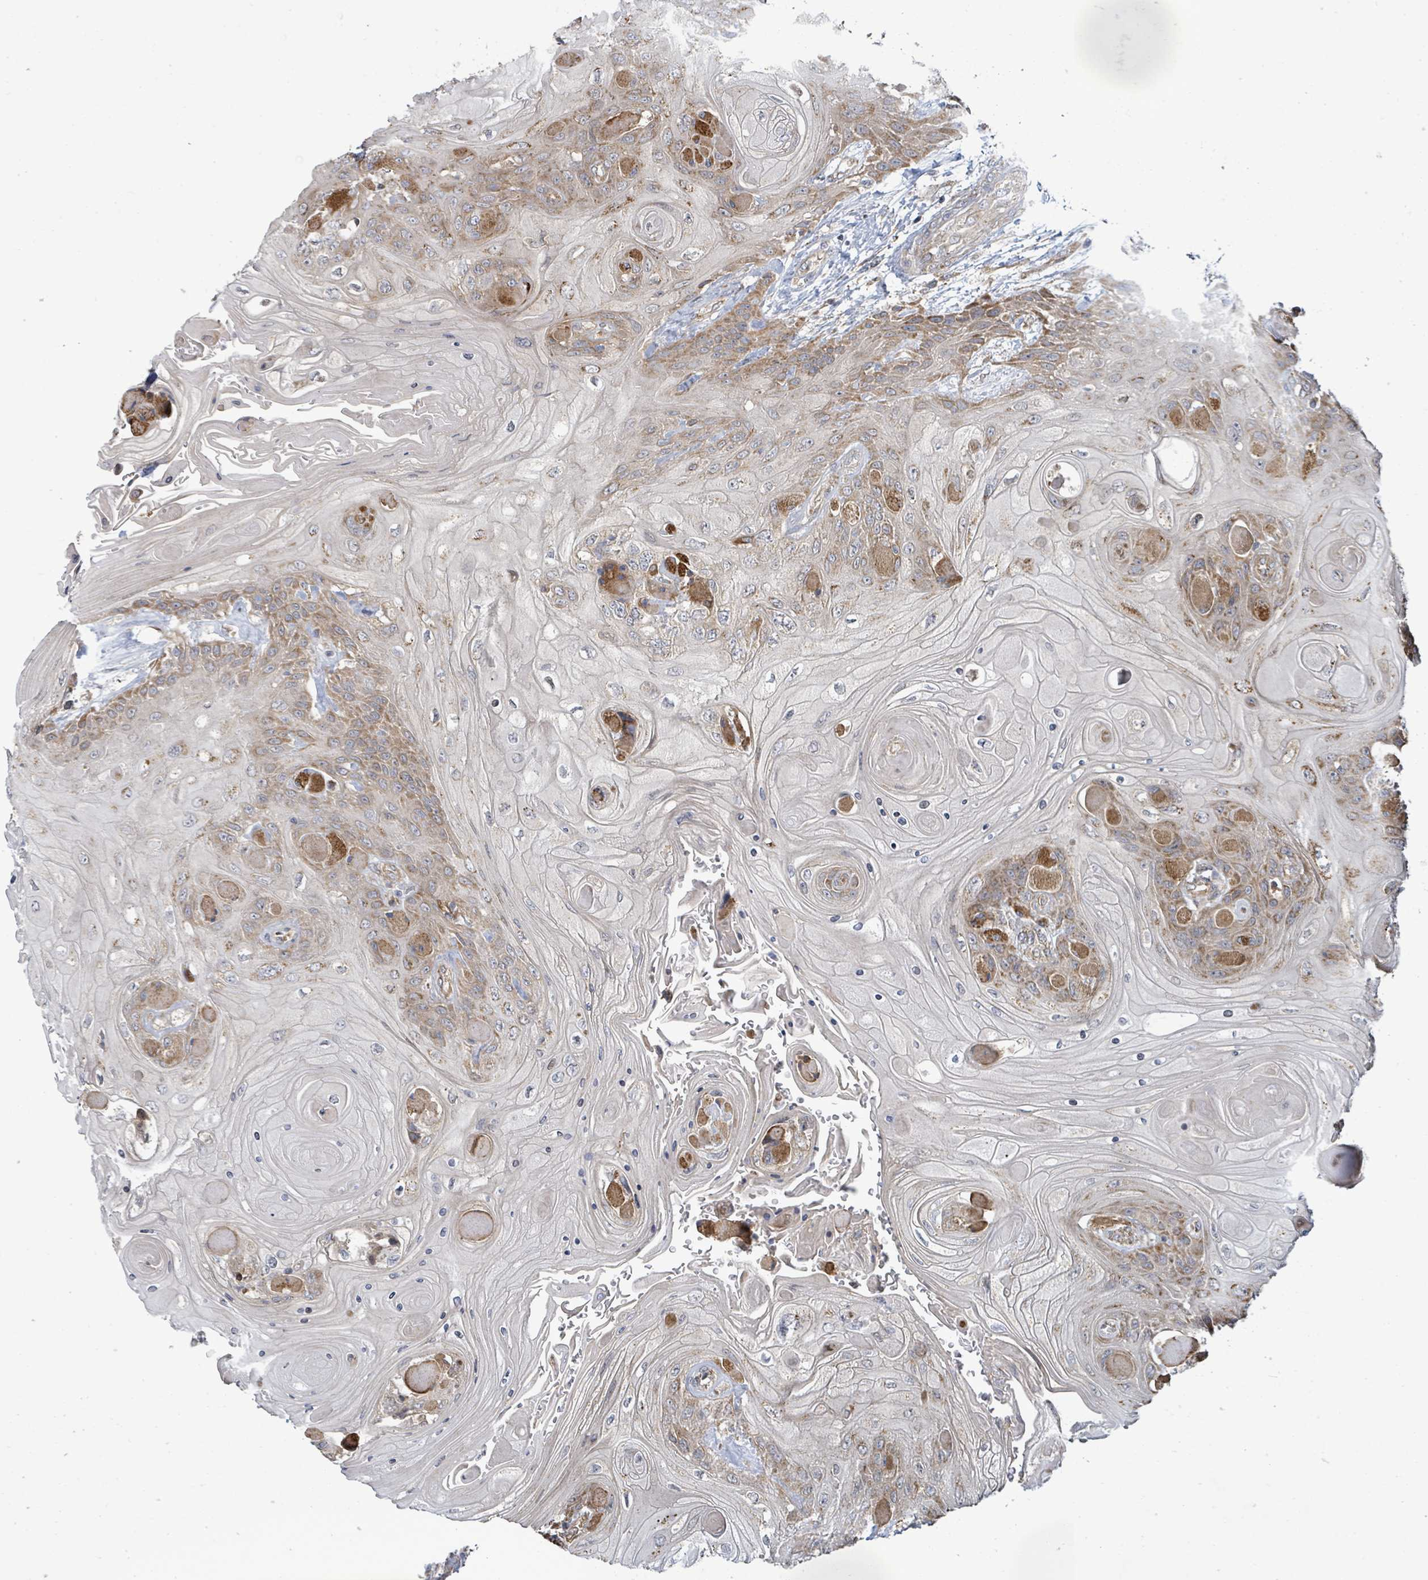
{"staining": {"intensity": "moderate", "quantity": "25%-75%", "location": "cytoplasmic/membranous"}, "tissue": "head and neck cancer", "cell_type": "Tumor cells", "image_type": "cancer", "snomed": [{"axis": "morphology", "description": "Squamous cell carcinoma, NOS"}, {"axis": "topography", "description": "Head-Neck"}], "caption": "An image of human squamous cell carcinoma (head and neck) stained for a protein exhibits moderate cytoplasmic/membranous brown staining in tumor cells.", "gene": "KBTBD11", "patient": {"sex": "female", "age": 43}}